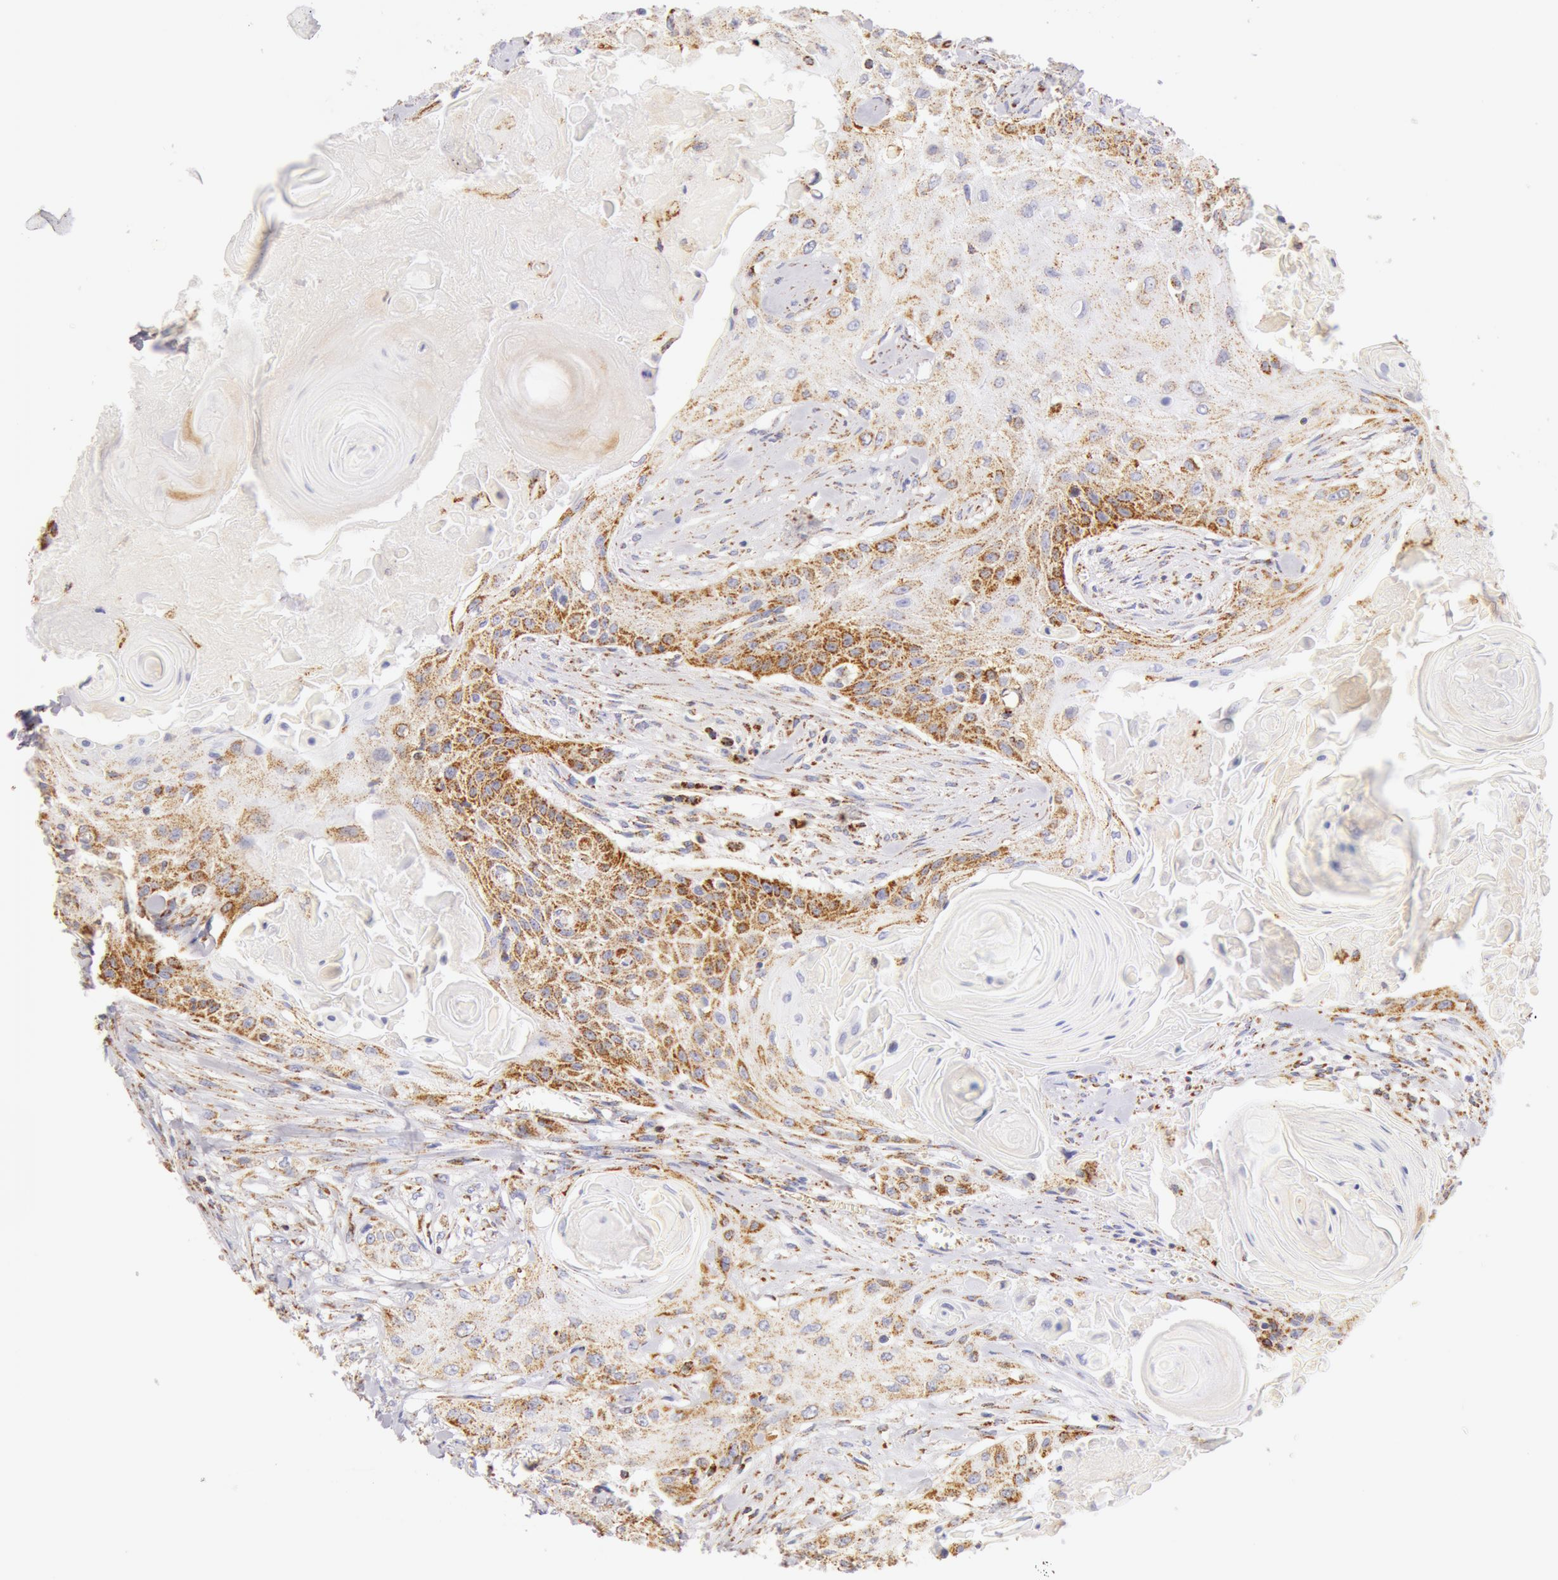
{"staining": {"intensity": "moderate", "quantity": "<25%", "location": "cytoplasmic/membranous"}, "tissue": "head and neck cancer", "cell_type": "Tumor cells", "image_type": "cancer", "snomed": [{"axis": "morphology", "description": "Squamous cell carcinoma, NOS"}, {"axis": "morphology", "description": "Squamous cell carcinoma, metastatic, NOS"}, {"axis": "topography", "description": "Lymph node"}, {"axis": "topography", "description": "Salivary gland"}, {"axis": "topography", "description": "Head-Neck"}], "caption": "This histopathology image shows metastatic squamous cell carcinoma (head and neck) stained with IHC to label a protein in brown. The cytoplasmic/membranous of tumor cells show moderate positivity for the protein. Nuclei are counter-stained blue.", "gene": "ATP5F1B", "patient": {"sex": "female", "age": 74}}